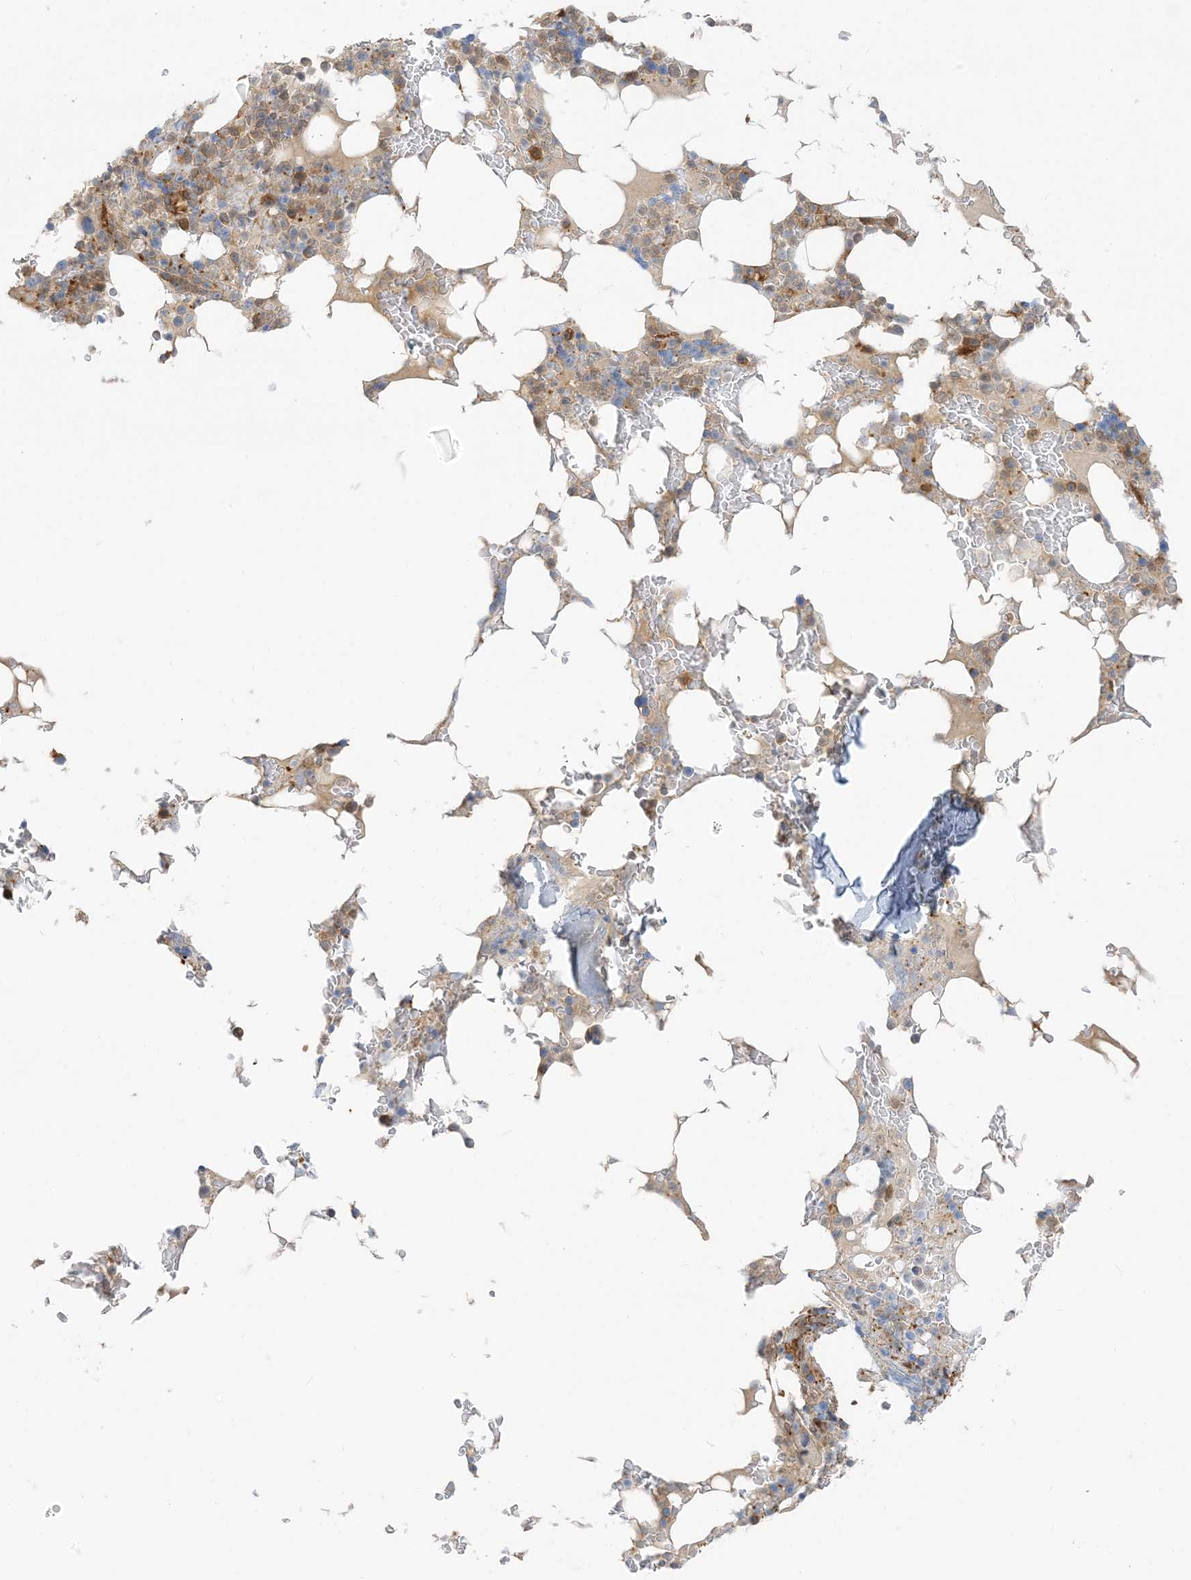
{"staining": {"intensity": "weak", "quantity": "25%-75%", "location": "cytoplasmic/membranous"}, "tissue": "bone marrow", "cell_type": "Hematopoietic cells", "image_type": "normal", "snomed": [{"axis": "morphology", "description": "Normal tissue, NOS"}, {"axis": "topography", "description": "Bone marrow"}], "caption": "This photomicrograph shows IHC staining of unremarkable human bone marrow, with low weak cytoplasmic/membranous positivity in about 25%-75% of hematopoietic cells.", "gene": "NAGK", "patient": {"sex": "male", "age": 58}}